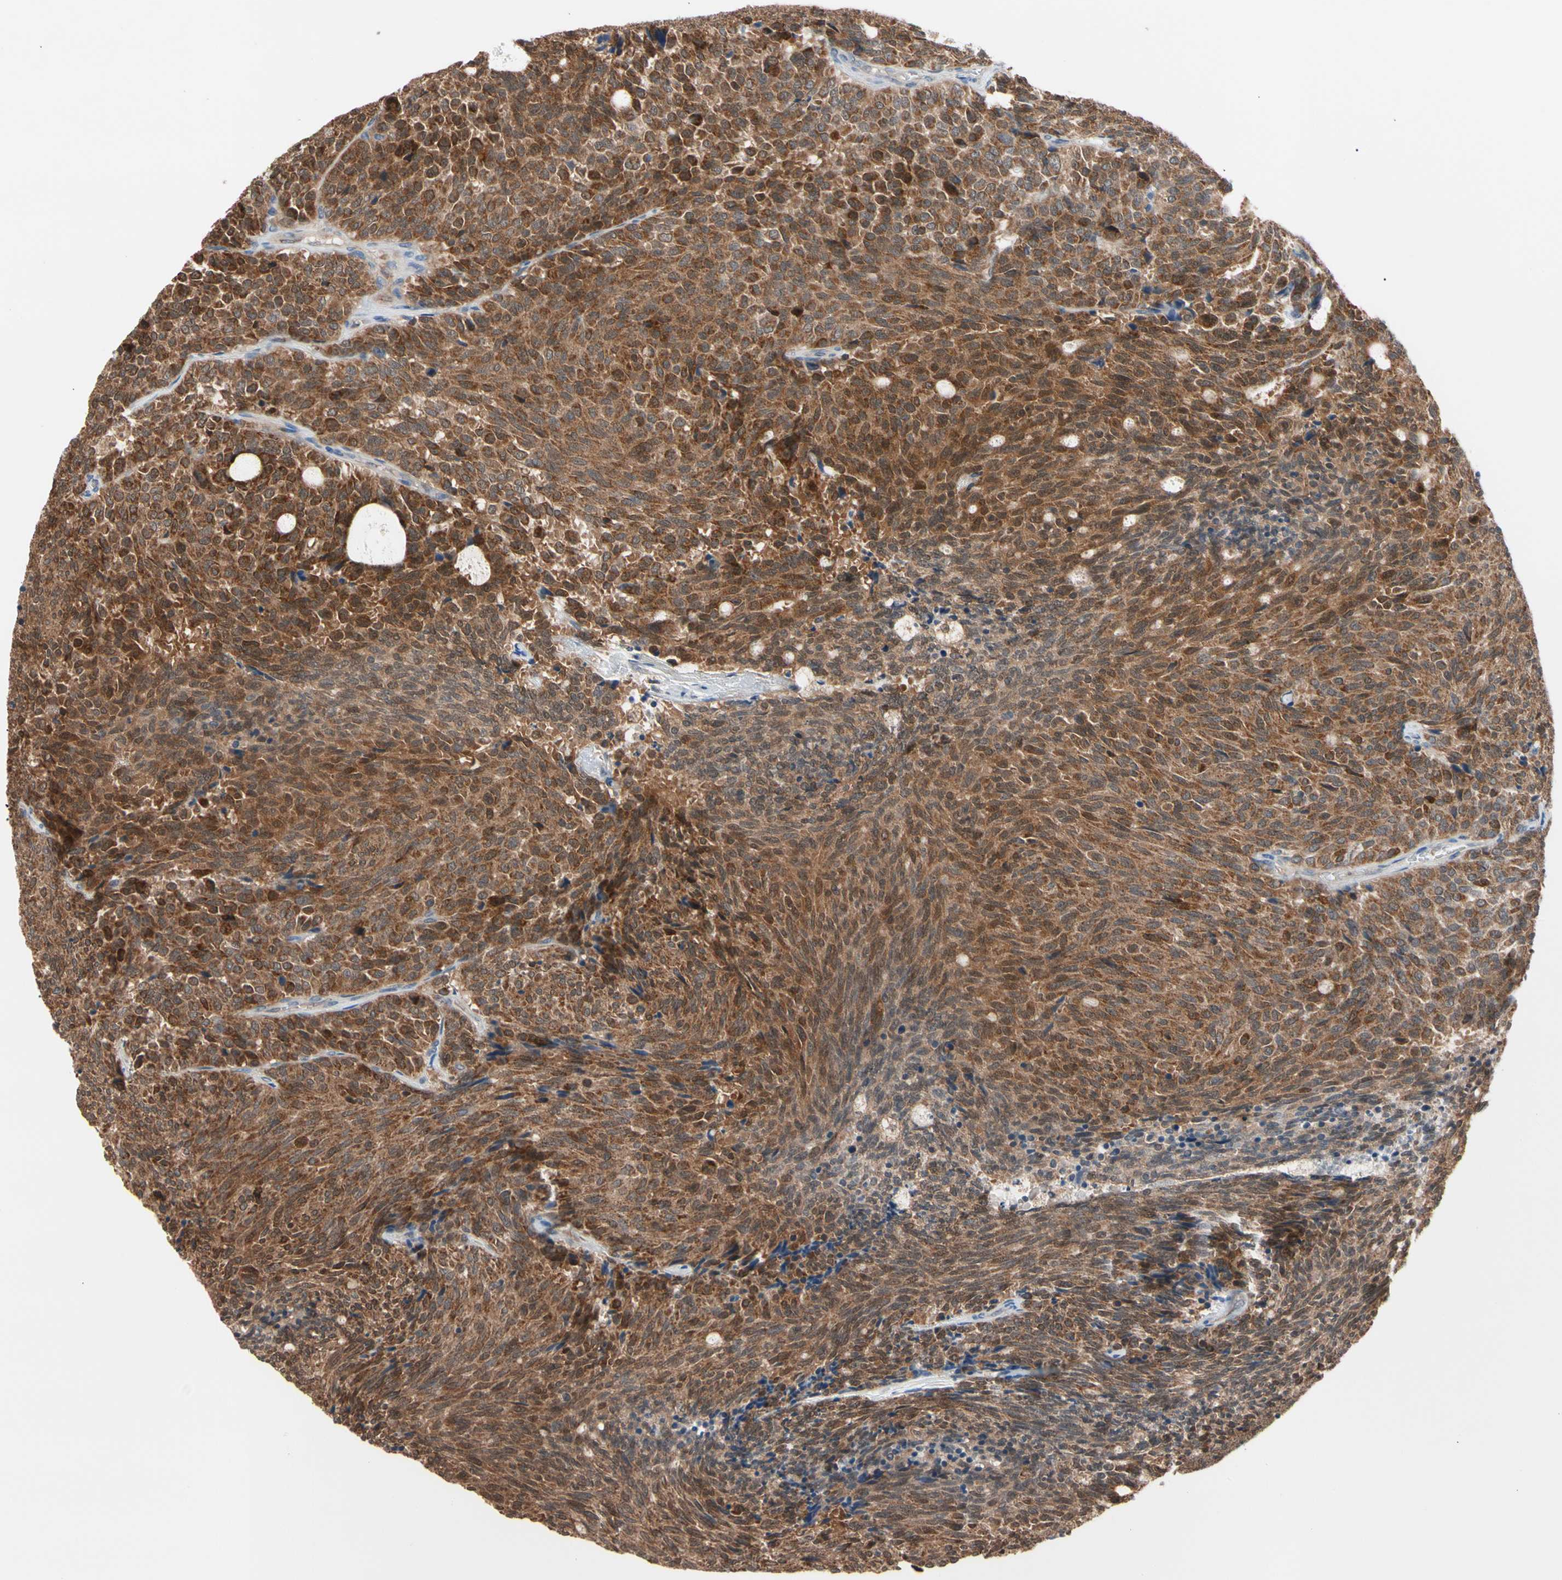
{"staining": {"intensity": "strong", "quantity": ">75%", "location": "cytoplasmic/membranous"}, "tissue": "carcinoid", "cell_type": "Tumor cells", "image_type": "cancer", "snomed": [{"axis": "morphology", "description": "Carcinoid, malignant, NOS"}, {"axis": "topography", "description": "Pancreas"}], "caption": "Immunohistochemistry of malignant carcinoid reveals high levels of strong cytoplasmic/membranous positivity in about >75% of tumor cells.", "gene": "MTHFS", "patient": {"sex": "female", "age": 54}}